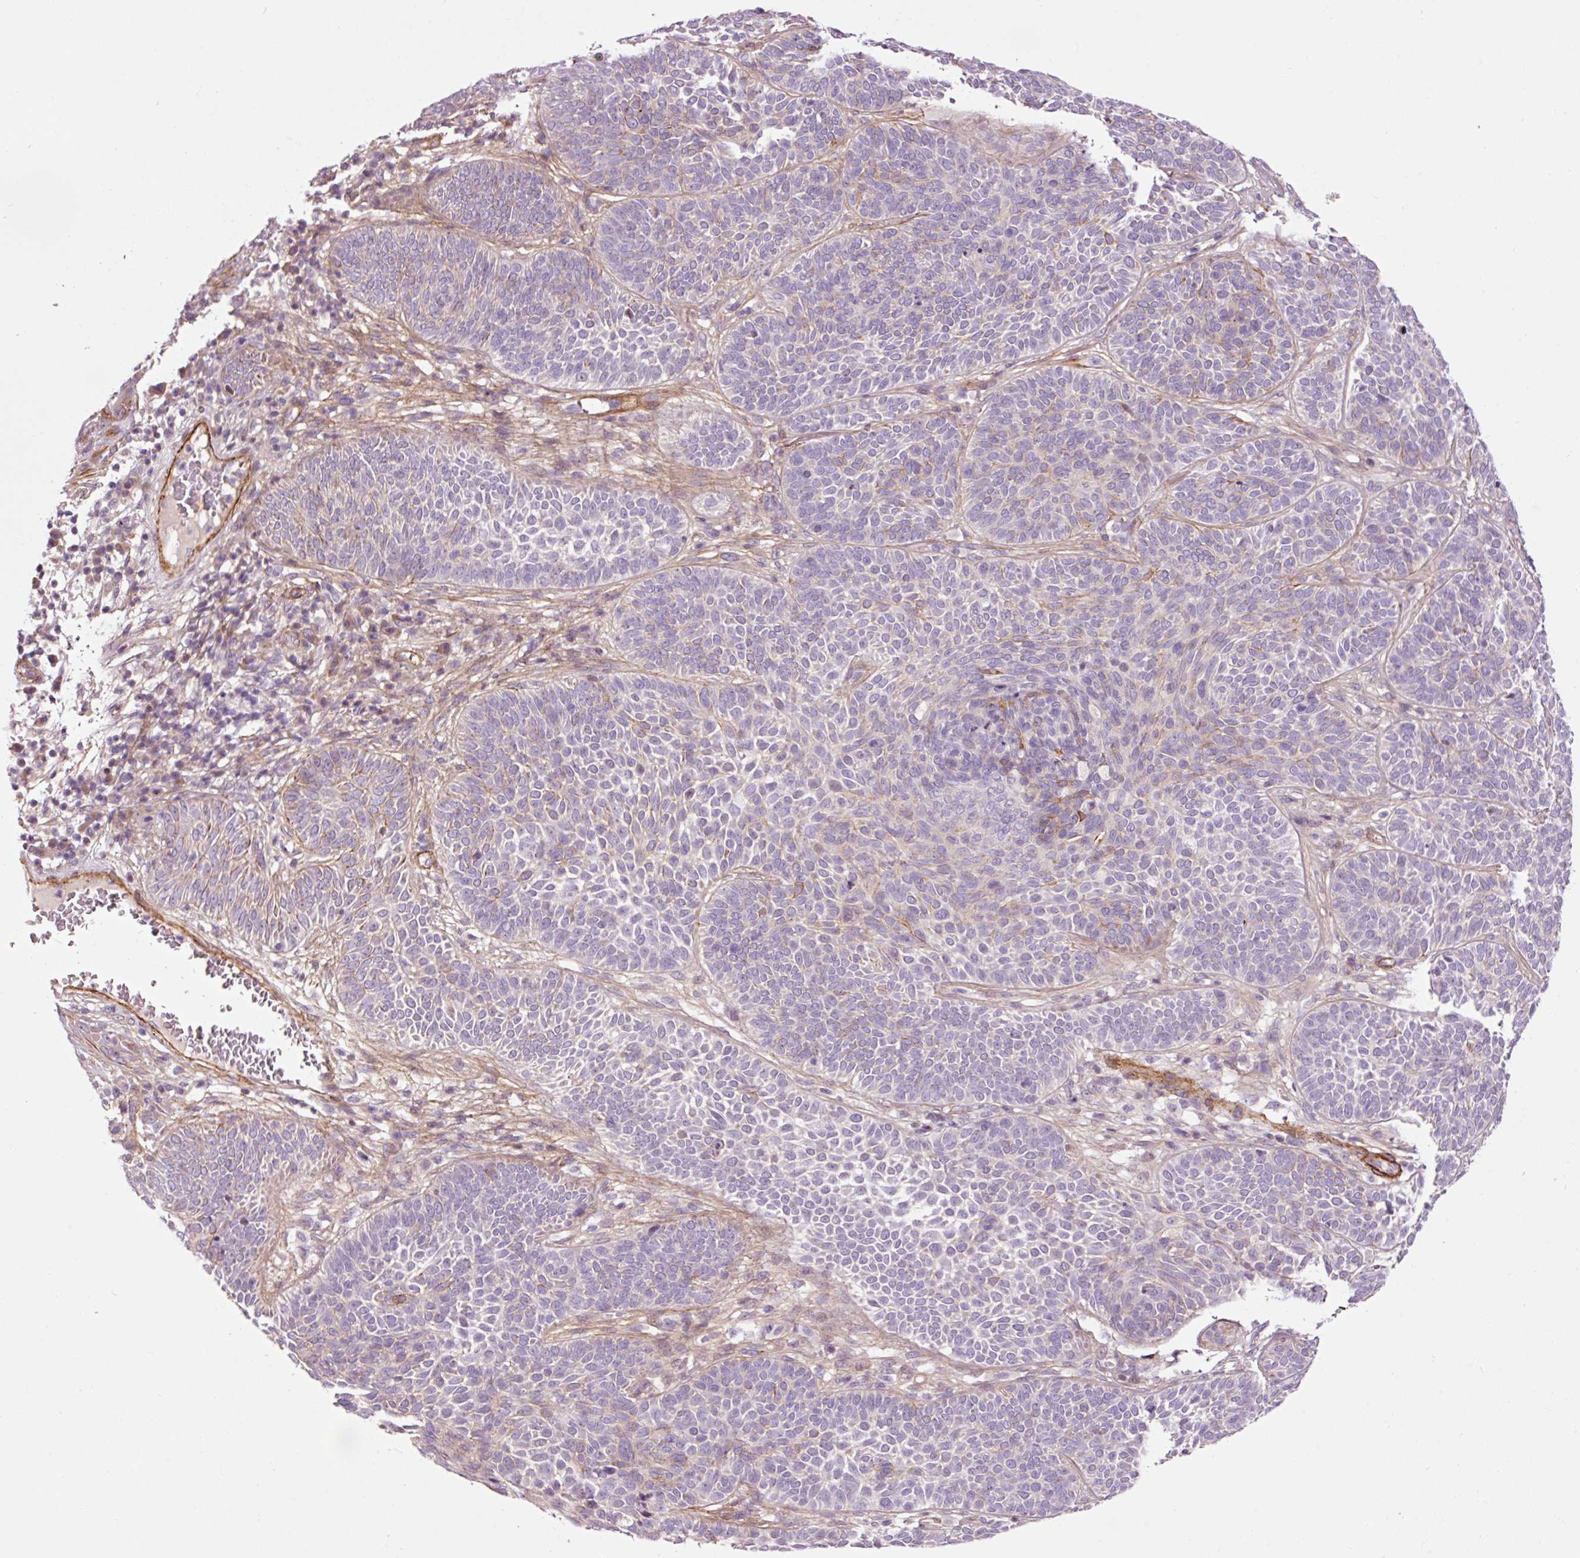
{"staining": {"intensity": "negative", "quantity": "none", "location": "none"}, "tissue": "skin cancer", "cell_type": "Tumor cells", "image_type": "cancer", "snomed": [{"axis": "morphology", "description": "Basal cell carcinoma"}, {"axis": "topography", "description": "Skin"}], "caption": "Immunohistochemistry photomicrograph of basal cell carcinoma (skin) stained for a protein (brown), which displays no expression in tumor cells. (DAB (3,3'-diaminobenzidine) immunohistochemistry (IHC) with hematoxylin counter stain).", "gene": "ANKRD20A1", "patient": {"sex": "male", "age": 85}}